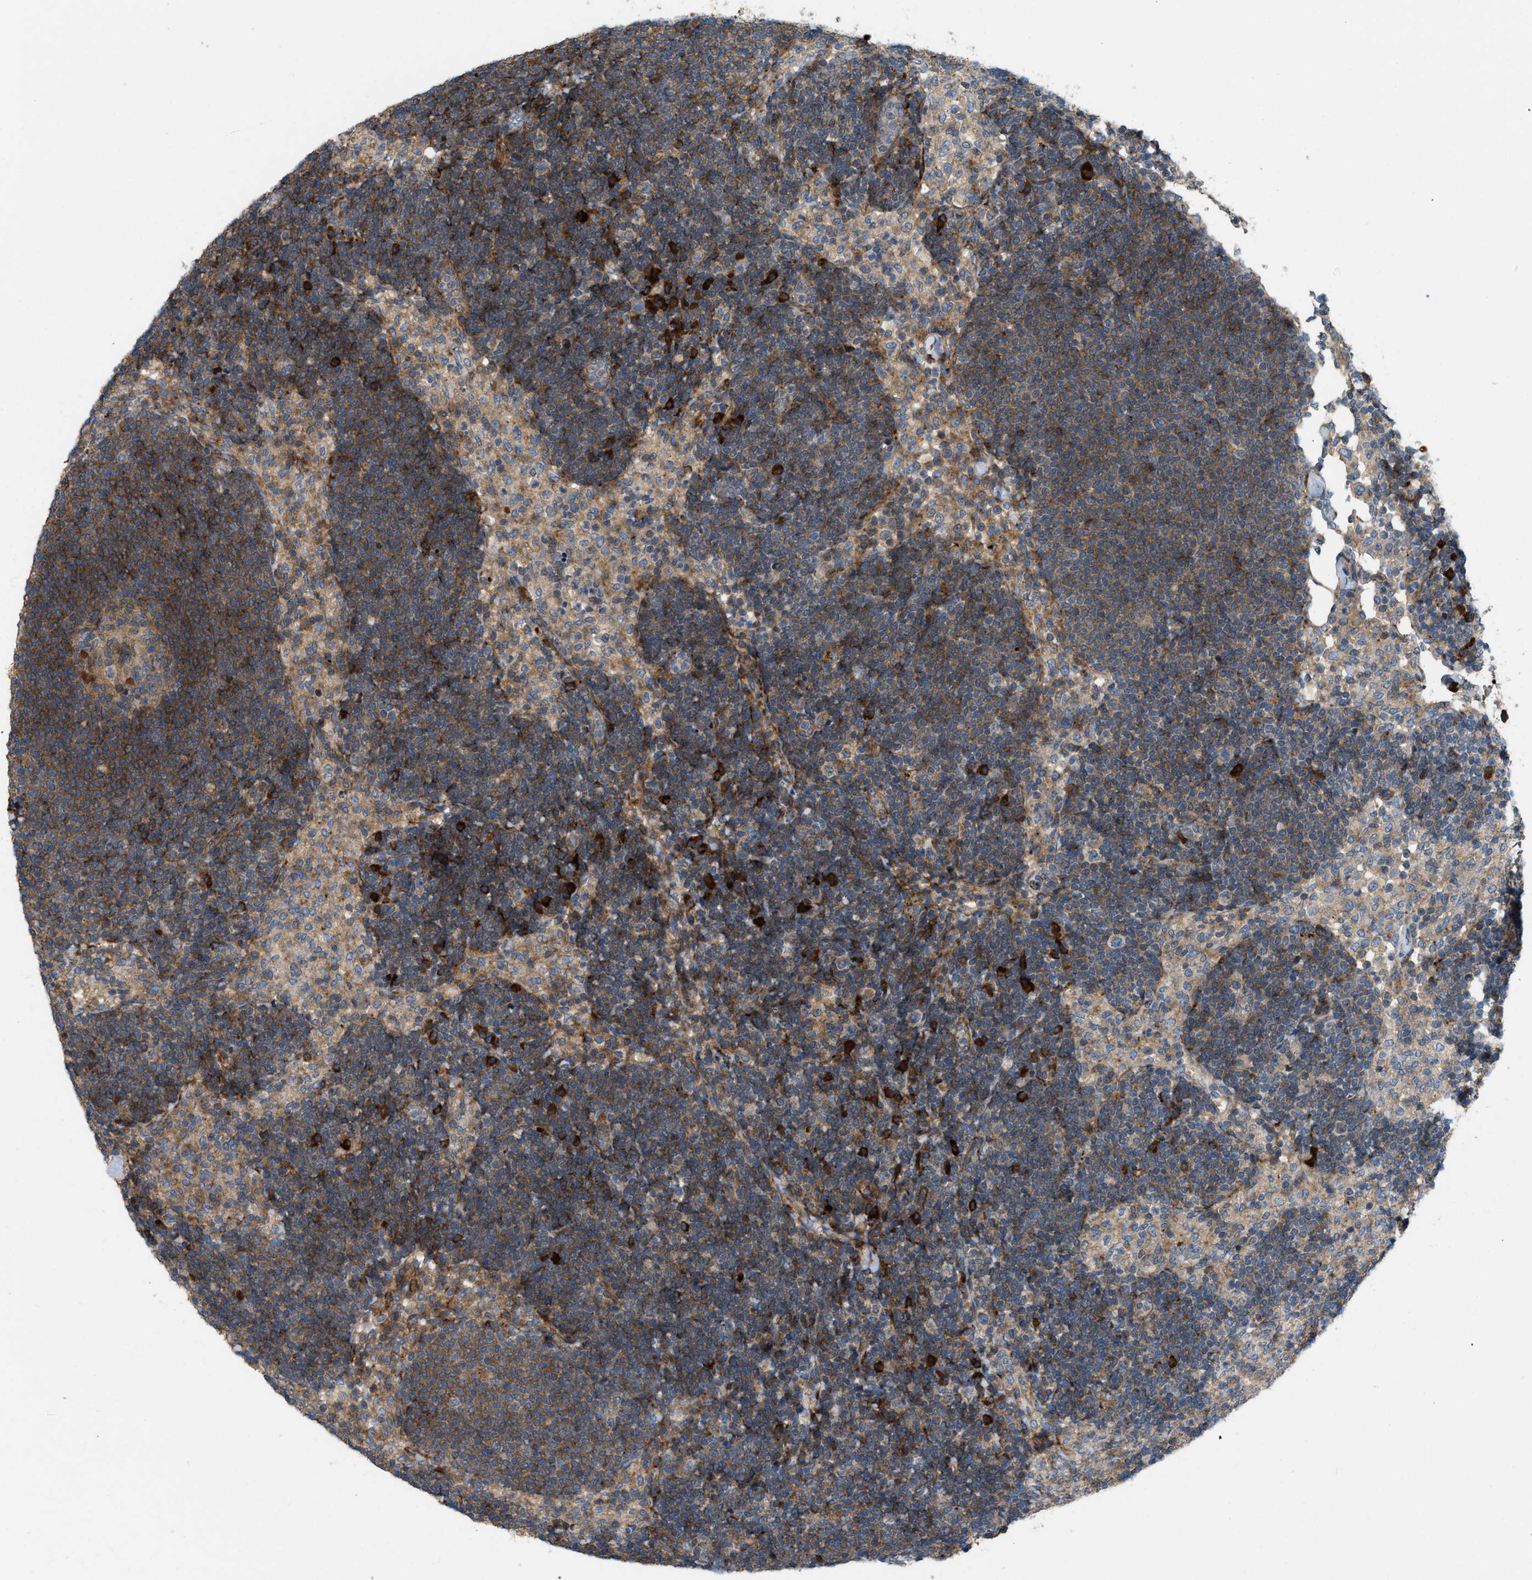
{"staining": {"intensity": "strong", "quantity": "<25%", "location": "cytoplasmic/membranous"}, "tissue": "lymph node", "cell_type": "Germinal center cells", "image_type": "normal", "snomed": [{"axis": "morphology", "description": "Normal tissue, NOS"}, {"axis": "morphology", "description": "Carcinoid, malignant, NOS"}, {"axis": "topography", "description": "Lymph node"}], "caption": "High-power microscopy captured an immunohistochemistry micrograph of normal lymph node, revealing strong cytoplasmic/membranous expression in about <25% of germinal center cells. The protein of interest is stained brown, and the nuclei are stained in blue (DAB (3,3'-diaminobenzidine) IHC with brightfield microscopy, high magnification).", "gene": "BTN3A2", "patient": {"sex": "male", "age": 47}}